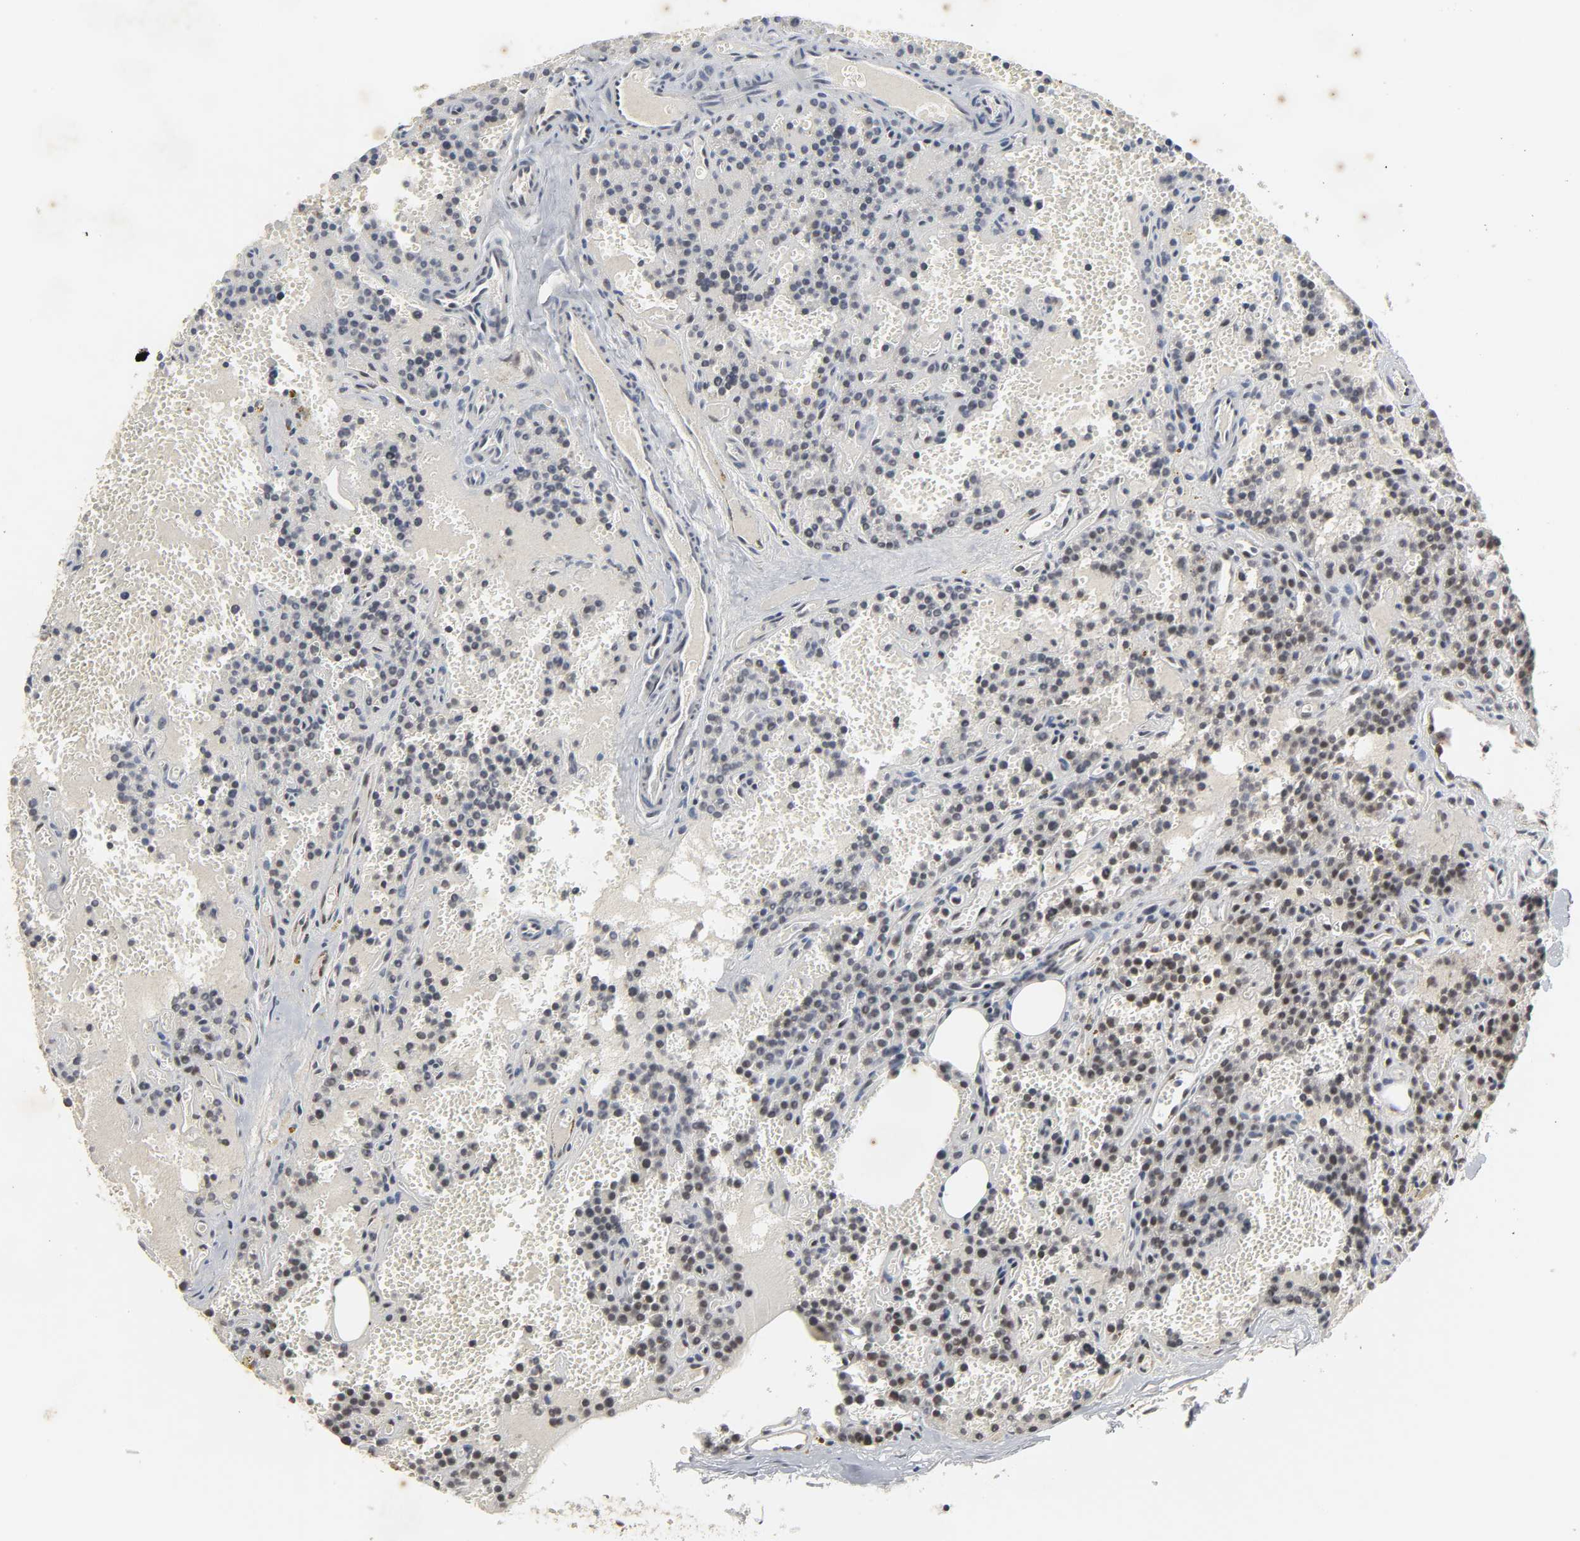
{"staining": {"intensity": "moderate", "quantity": "25%-75%", "location": "cytoplasmic/membranous,nuclear"}, "tissue": "parathyroid gland", "cell_type": "Glandular cells", "image_type": "normal", "snomed": [{"axis": "morphology", "description": "Normal tissue, NOS"}, {"axis": "topography", "description": "Parathyroid gland"}], "caption": "The photomicrograph demonstrates staining of normal parathyroid gland, revealing moderate cytoplasmic/membranous,nuclear protein expression (brown color) within glandular cells.", "gene": "NCOA6", "patient": {"sex": "male", "age": 25}}